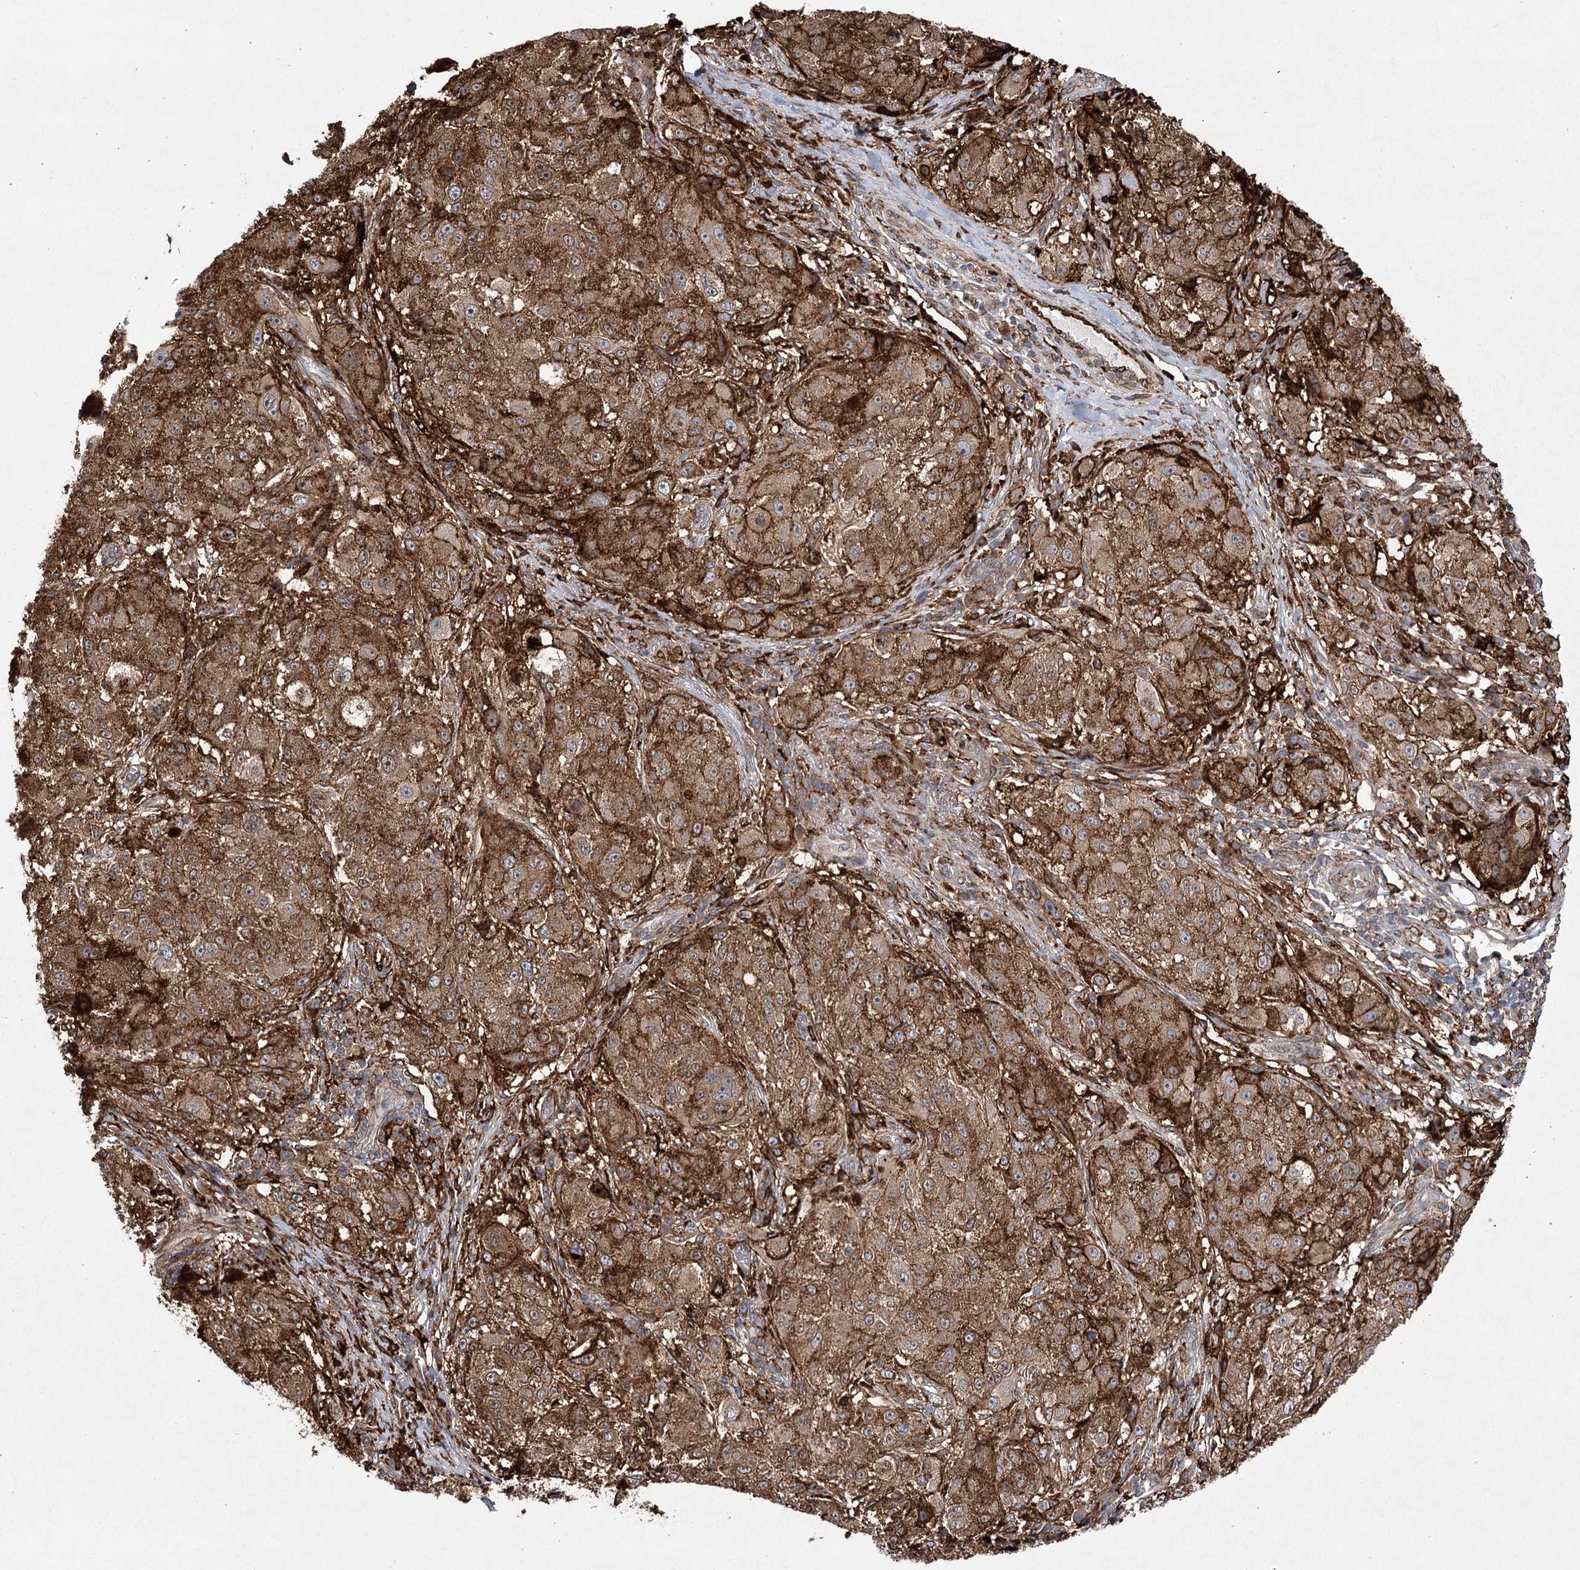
{"staining": {"intensity": "strong", "quantity": "25%-75%", "location": "cytoplasmic/membranous,nuclear"}, "tissue": "melanoma", "cell_type": "Tumor cells", "image_type": "cancer", "snomed": [{"axis": "morphology", "description": "Necrosis, NOS"}, {"axis": "morphology", "description": "Malignant melanoma, NOS"}, {"axis": "topography", "description": "Skin"}], "caption": "Malignant melanoma stained with immunohistochemistry shows strong cytoplasmic/membranous and nuclear expression in approximately 25%-75% of tumor cells.", "gene": "DCUN1D4", "patient": {"sex": "female", "age": 87}}